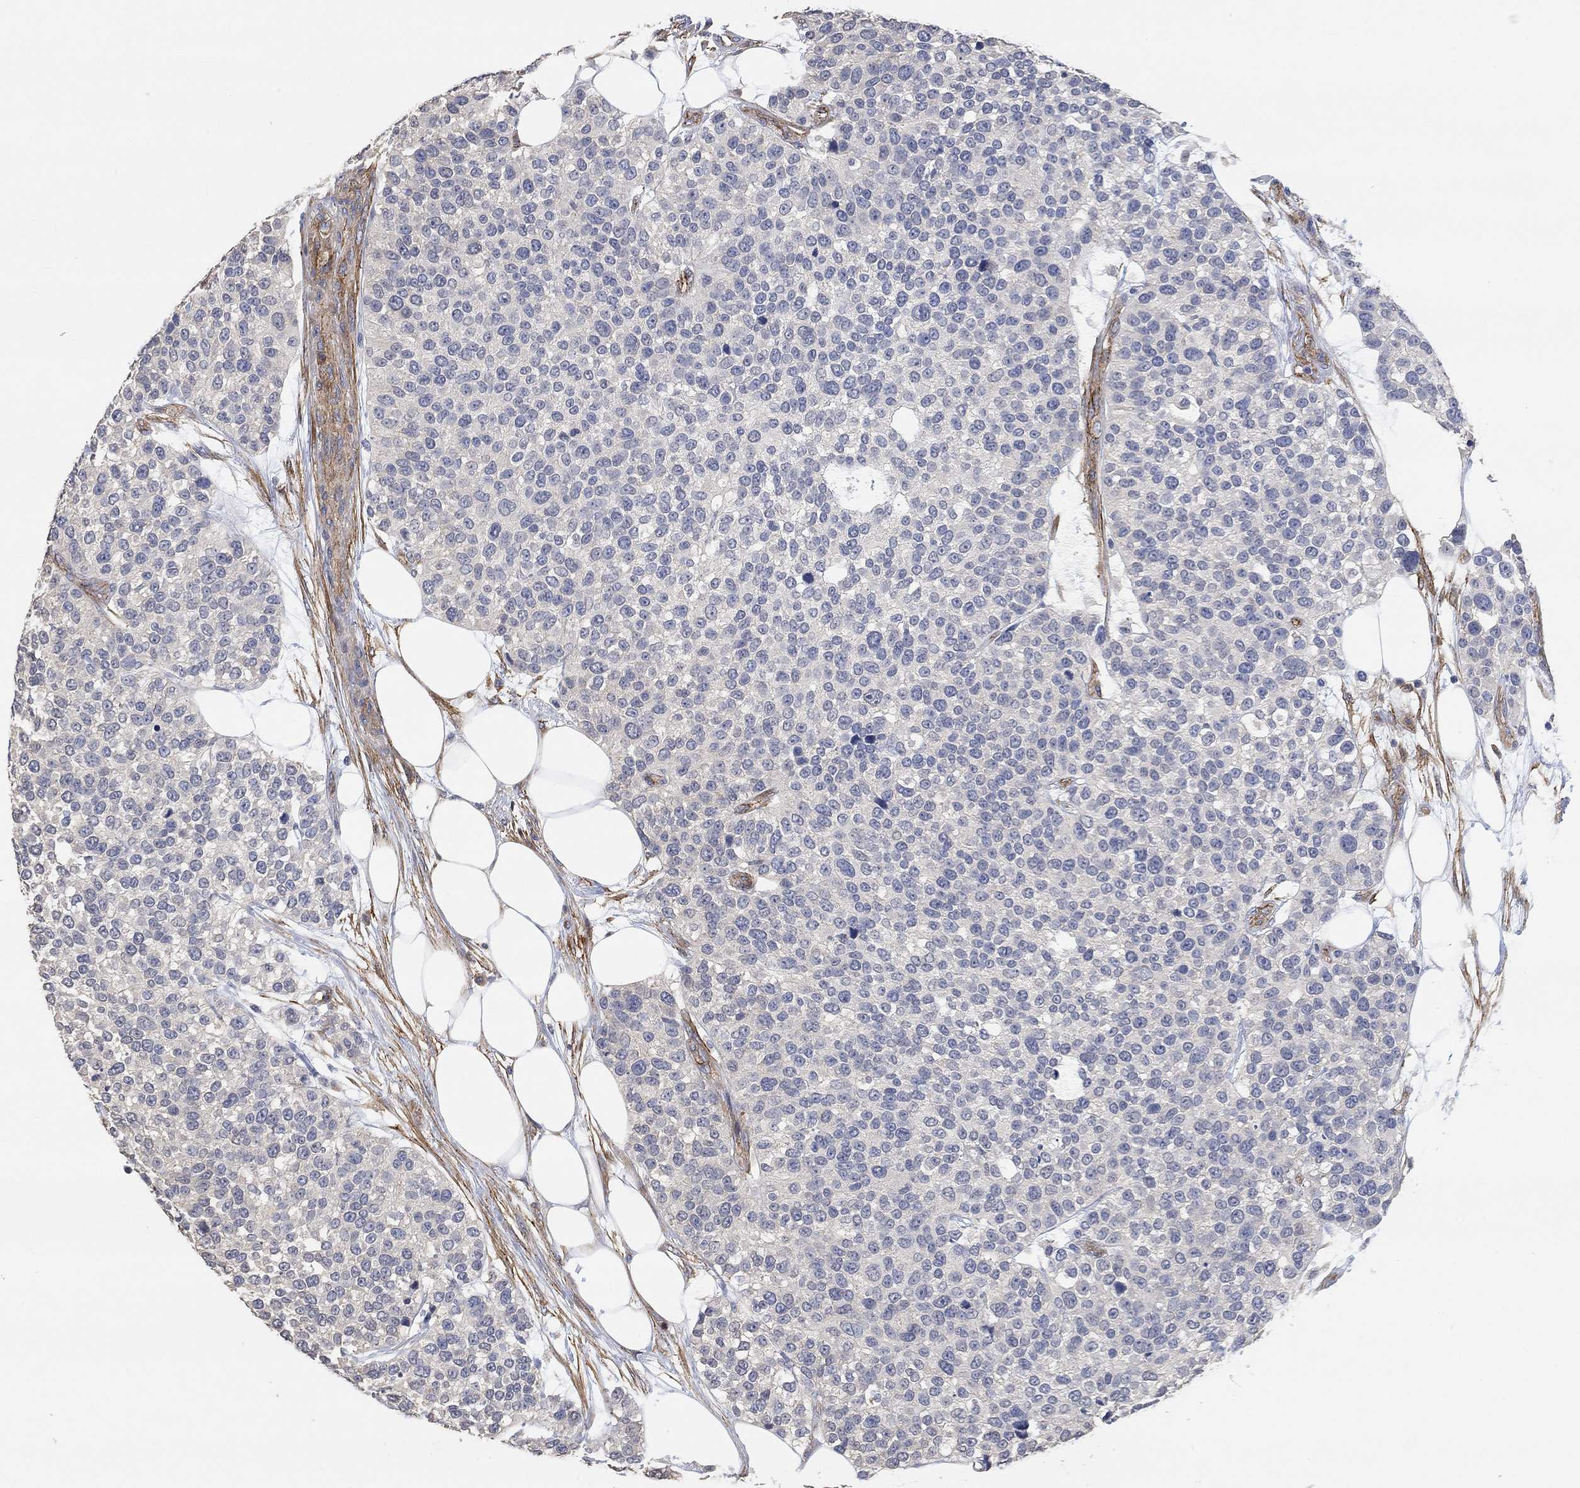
{"staining": {"intensity": "negative", "quantity": "none", "location": "none"}, "tissue": "urothelial cancer", "cell_type": "Tumor cells", "image_type": "cancer", "snomed": [{"axis": "morphology", "description": "Urothelial carcinoma, High grade"}, {"axis": "topography", "description": "Urinary bladder"}], "caption": "IHC of urothelial carcinoma (high-grade) exhibits no positivity in tumor cells. (Stains: DAB (3,3'-diaminobenzidine) immunohistochemistry with hematoxylin counter stain, Microscopy: brightfield microscopy at high magnification).", "gene": "SYT16", "patient": {"sex": "male", "age": 77}}